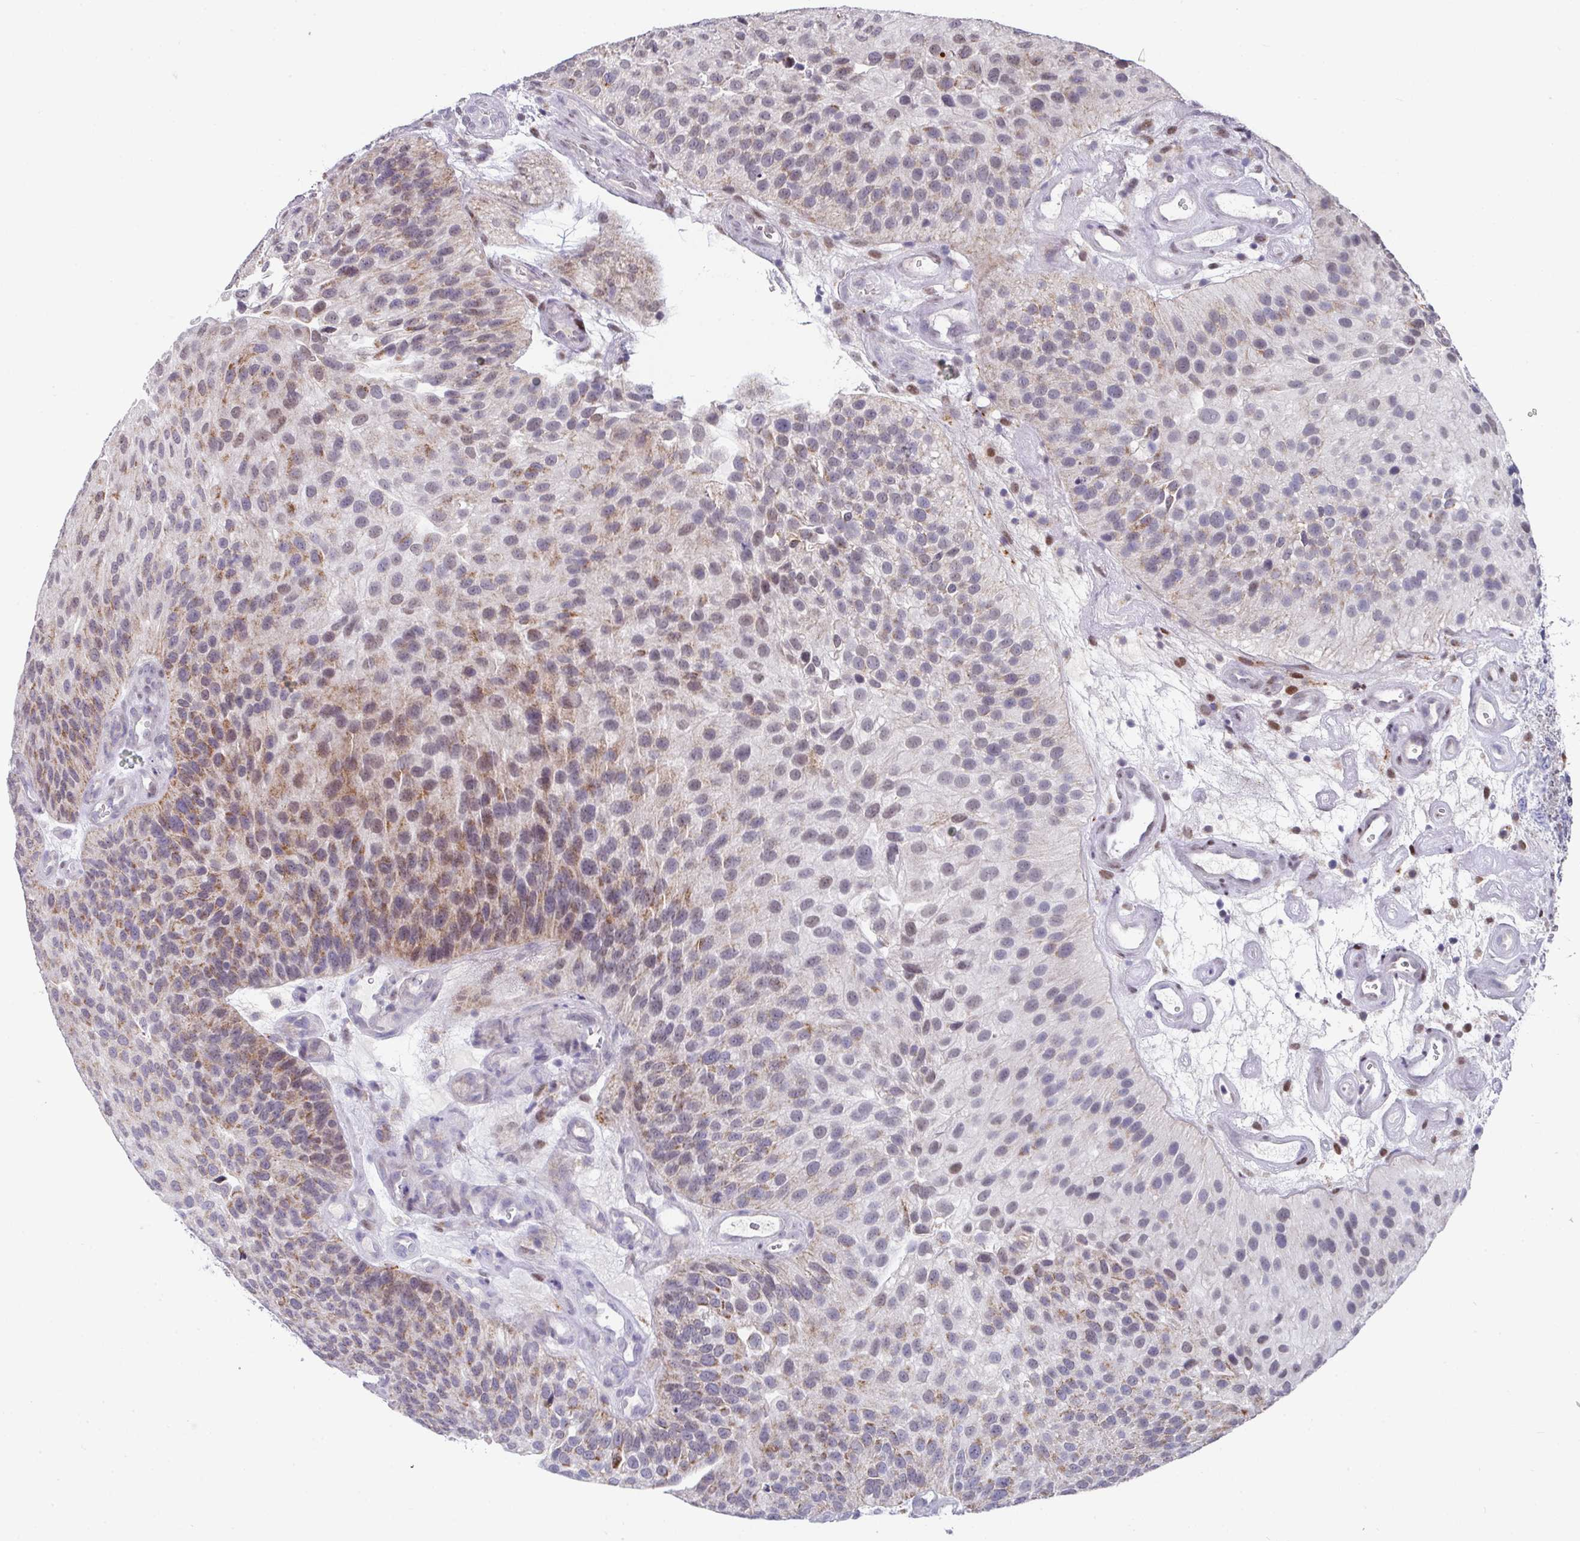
{"staining": {"intensity": "moderate", "quantity": "25%-75%", "location": "cytoplasmic/membranous"}, "tissue": "urothelial cancer", "cell_type": "Tumor cells", "image_type": "cancer", "snomed": [{"axis": "morphology", "description": "Urothelial carcinoma, NOS"}, {"axis": "topography", "description": "Urinary bladder"}], "caption": "This is a histology image of IHC staining of urothelial cancer, which shows moderate positivity in the cytoplasmic/membranous of tumor cells.", "gene": "CBX7", "patient": {"sex": "male", "age": 87}}